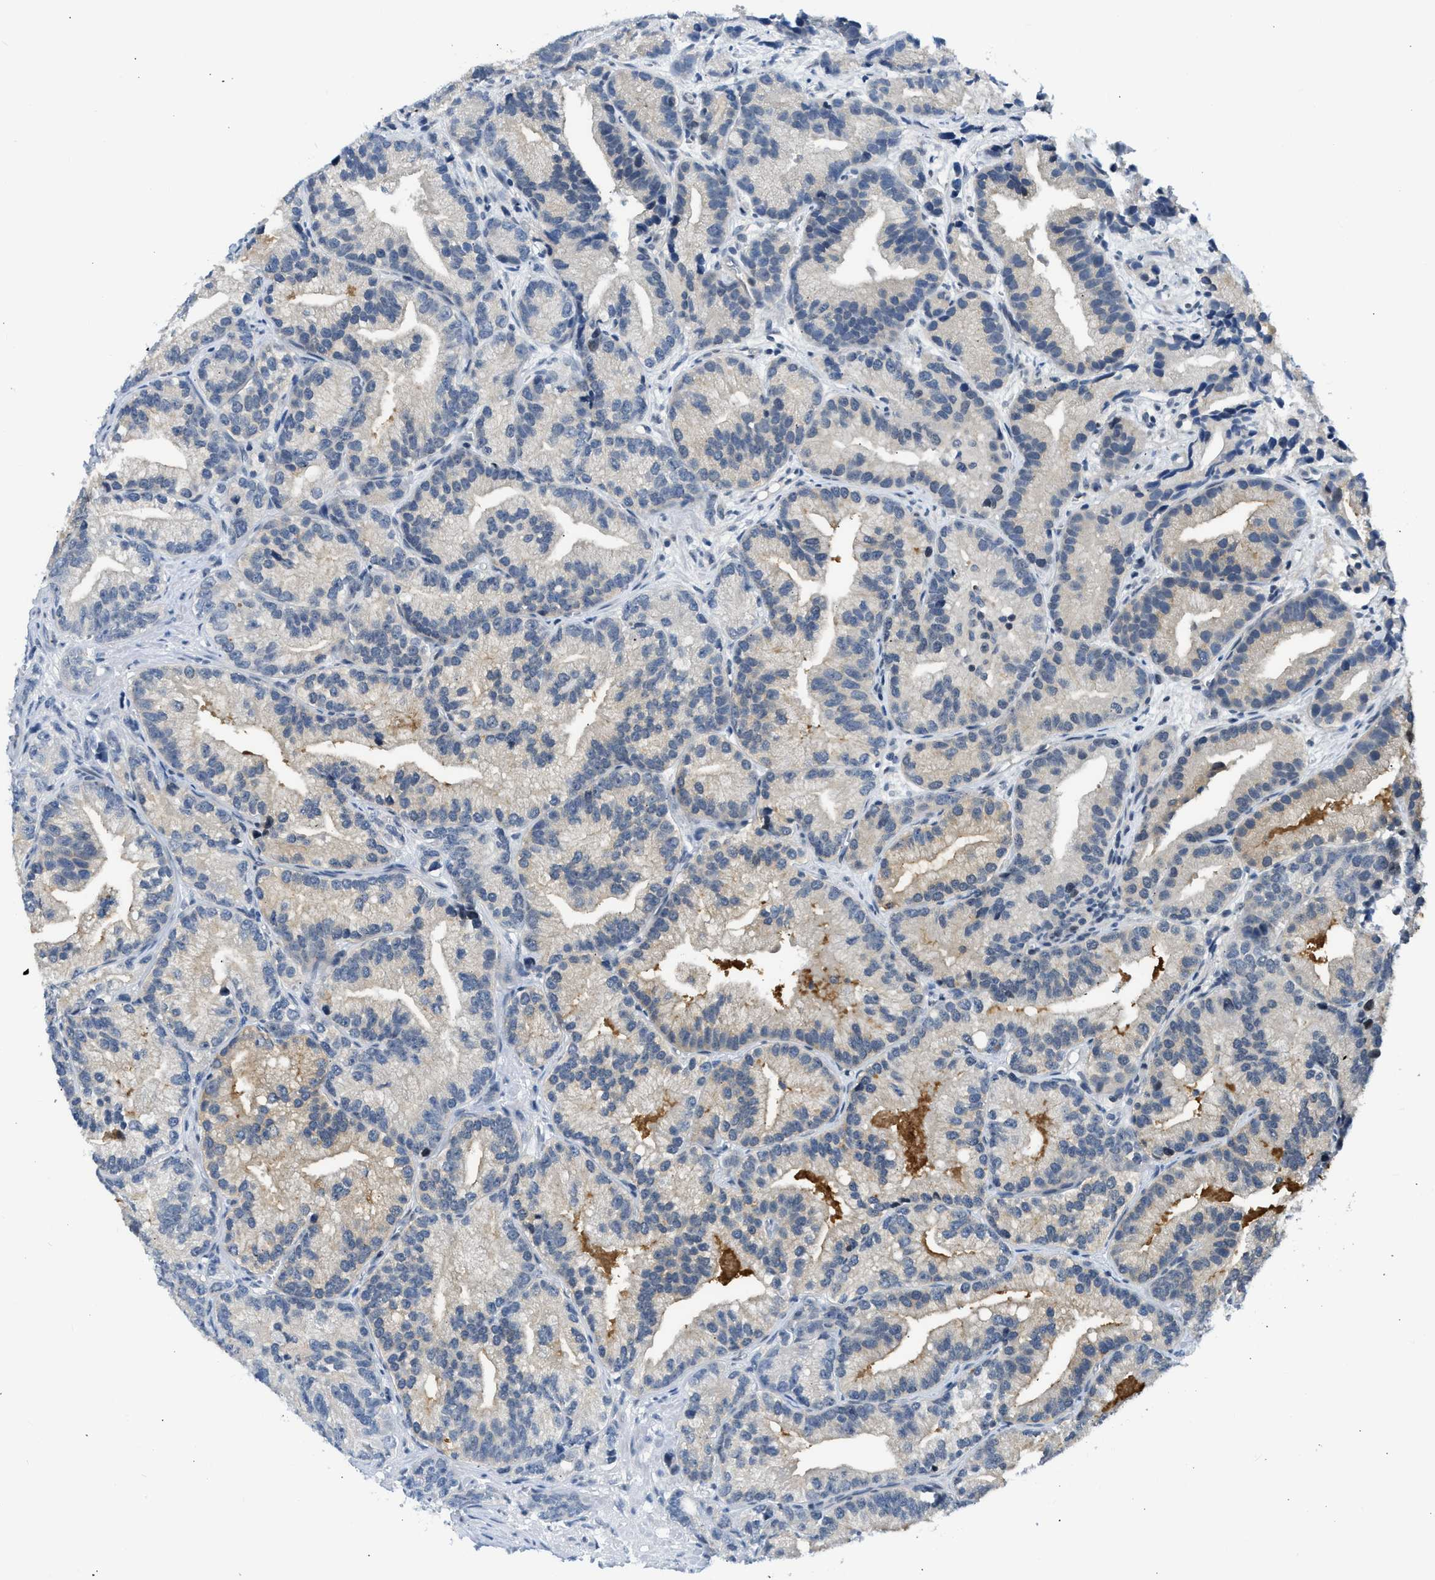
{"staining": {"intensity": "weak", "quantity": "<25%", "location": "cytoplasmic/membranous"}, "tissue": "prostate cancer", "cell_type": "Tumor cells", "image_type": "cancer", "snomed": [{"axis": "morphology", "description": "Adenocarcinoma, Low grade"}, {"axis": "topography", "description": "Prostate"}], "caption": "Immunohistochemistry histopathology image of prostate cancer stained for a protein (brown), which demonstrates no staining in tumor cells.", "gene": "OLIG3", "patient": {"sex": "male", "age": 89}}